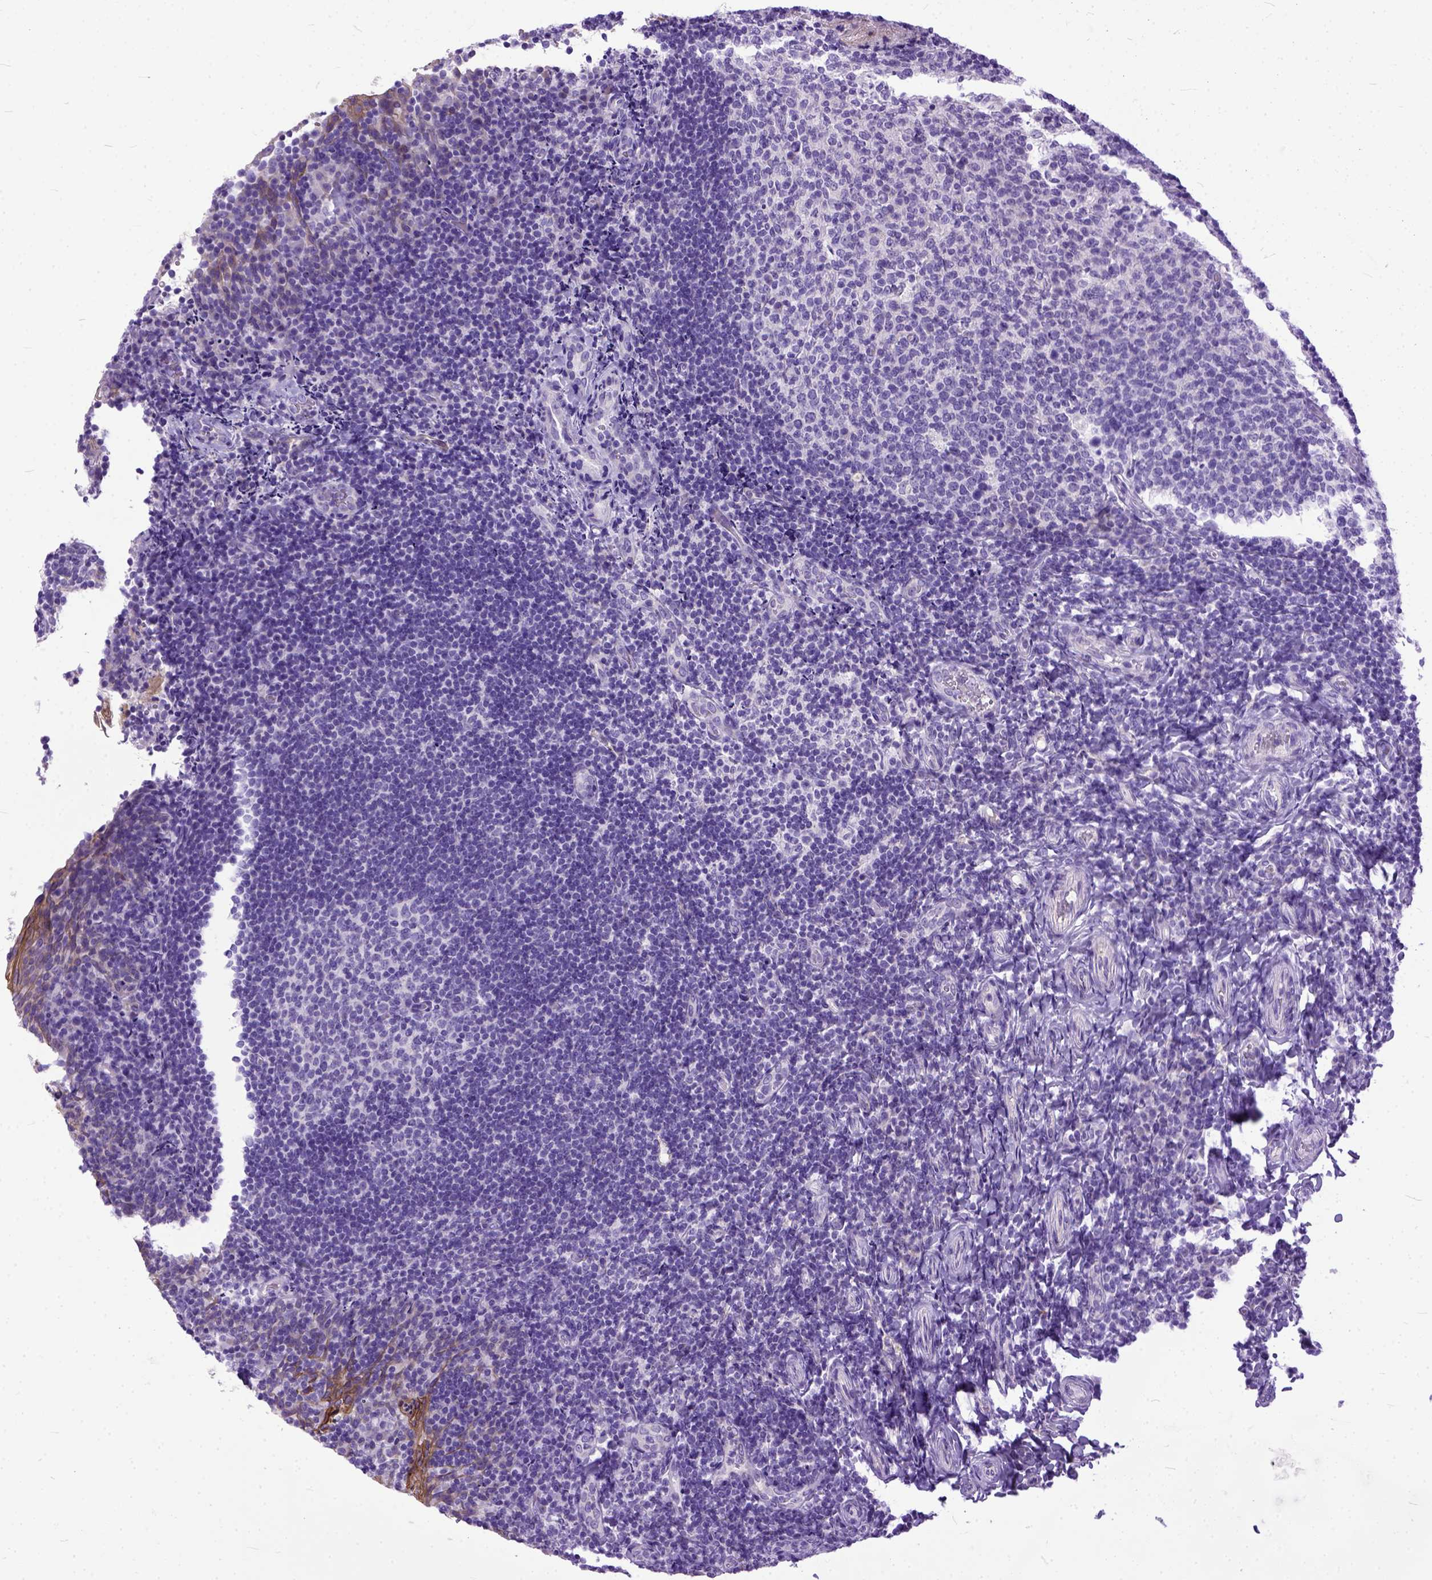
{"staining": {"intensity": "negative", "quantity": "none", "location": "none"}, "tissue": "tonsil", "cell_type": "Germinal center cells", "image_type": "normal", "snomed": [{"axis": "morphology", "description": "Normal tissue, NOS"}, {"axis": "topography", "description": "Tonsil"}], "caption": "IHC histopathology image of normal tonsil stained for a protein (brown), which reveals no positivity in germinal center cells.", "gene": "PPL", "patient": {"sex": "female", "age": 10}}